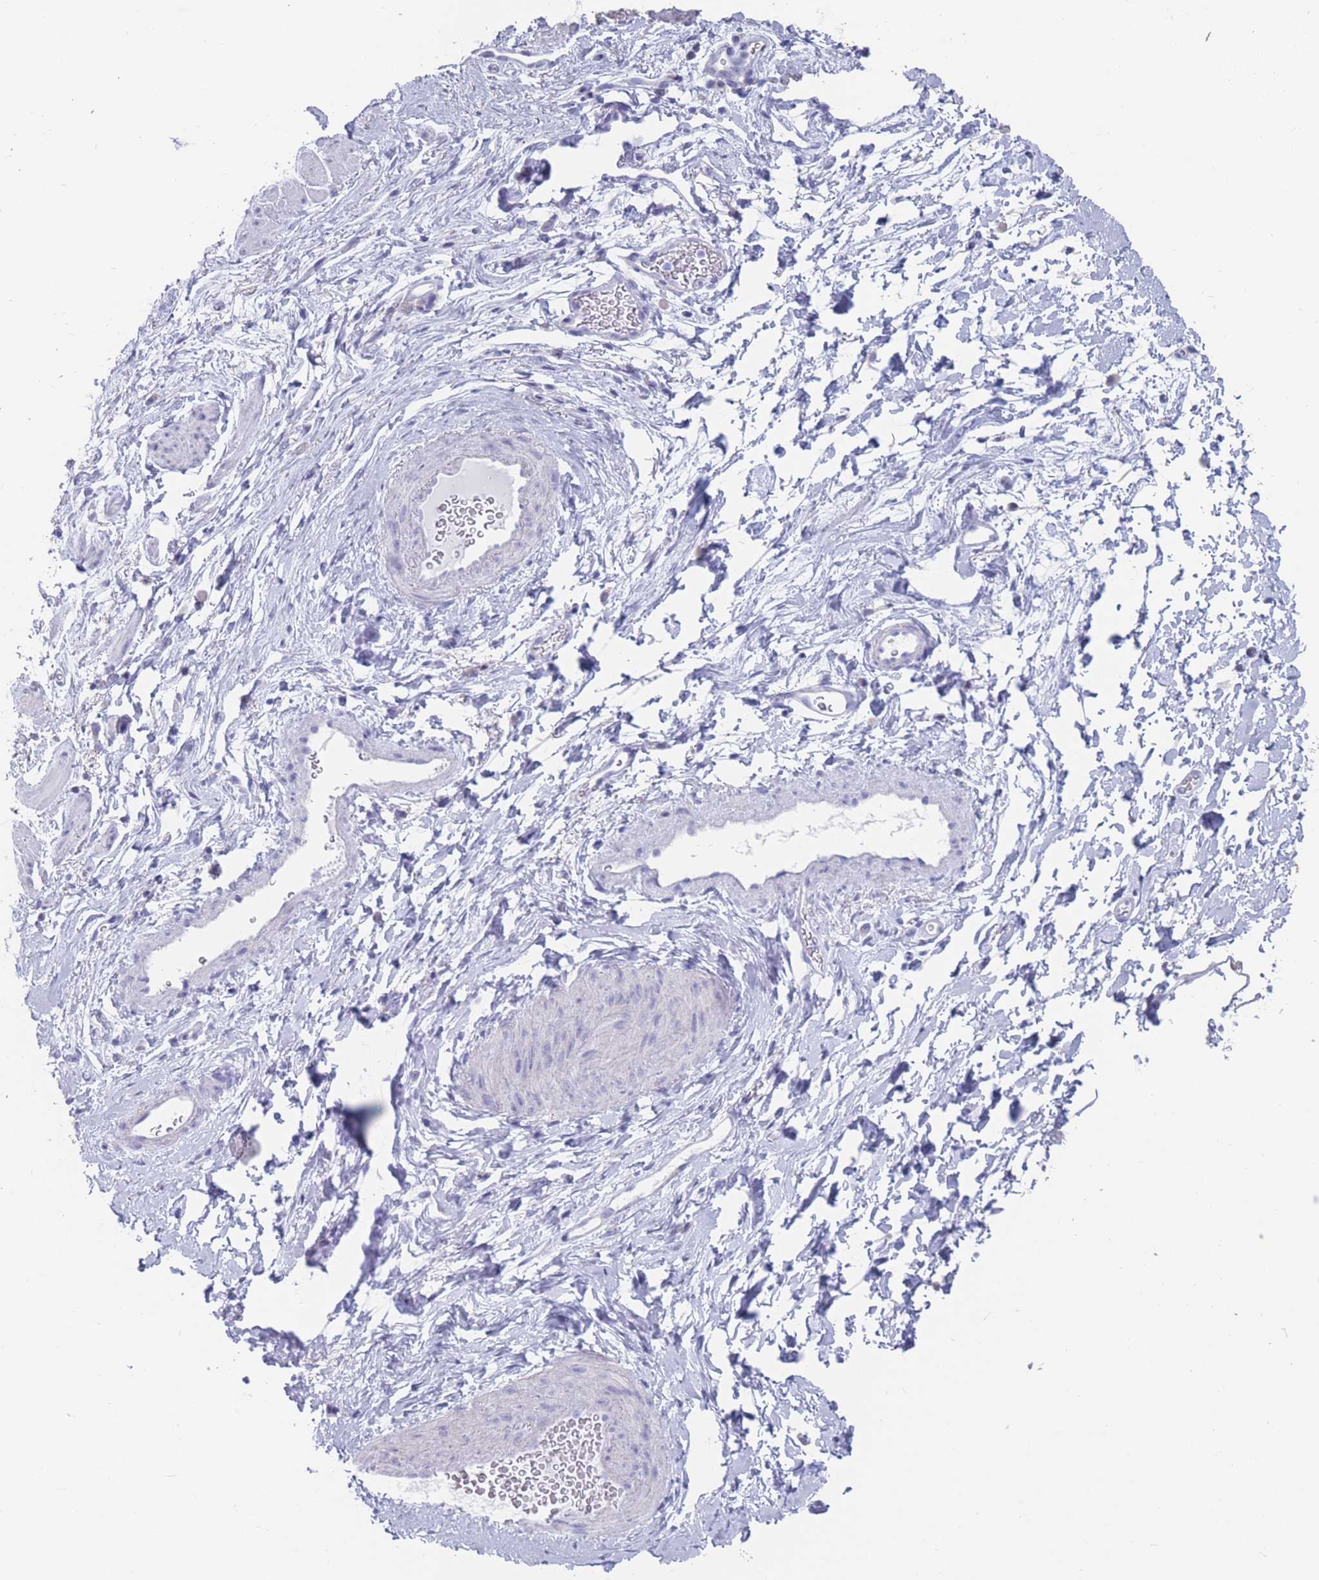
{"staining": {"intensity": "negative", "quantity": "none", "location": "none"}, "tissue": "smooth muscle", "cell_type": "Smooth muscle cells", "image_type": "normal", "snomed": [{"axis": "morphology", "description": "Normal tissue, NOS"}, {"axis": "topography", "description": "Smooth muscle"}, {"axis": "topography", "description": "Peripheral nerve tissue"}], "caption": "DAB (3,3'-diaminobenzidine) immunohistochemical staining of unremarkable smooth muscle reveals no significant staining in smooth muscle cells.", "gene": "CYP51A1", "patient": {"sex": "male", "age": 69}}